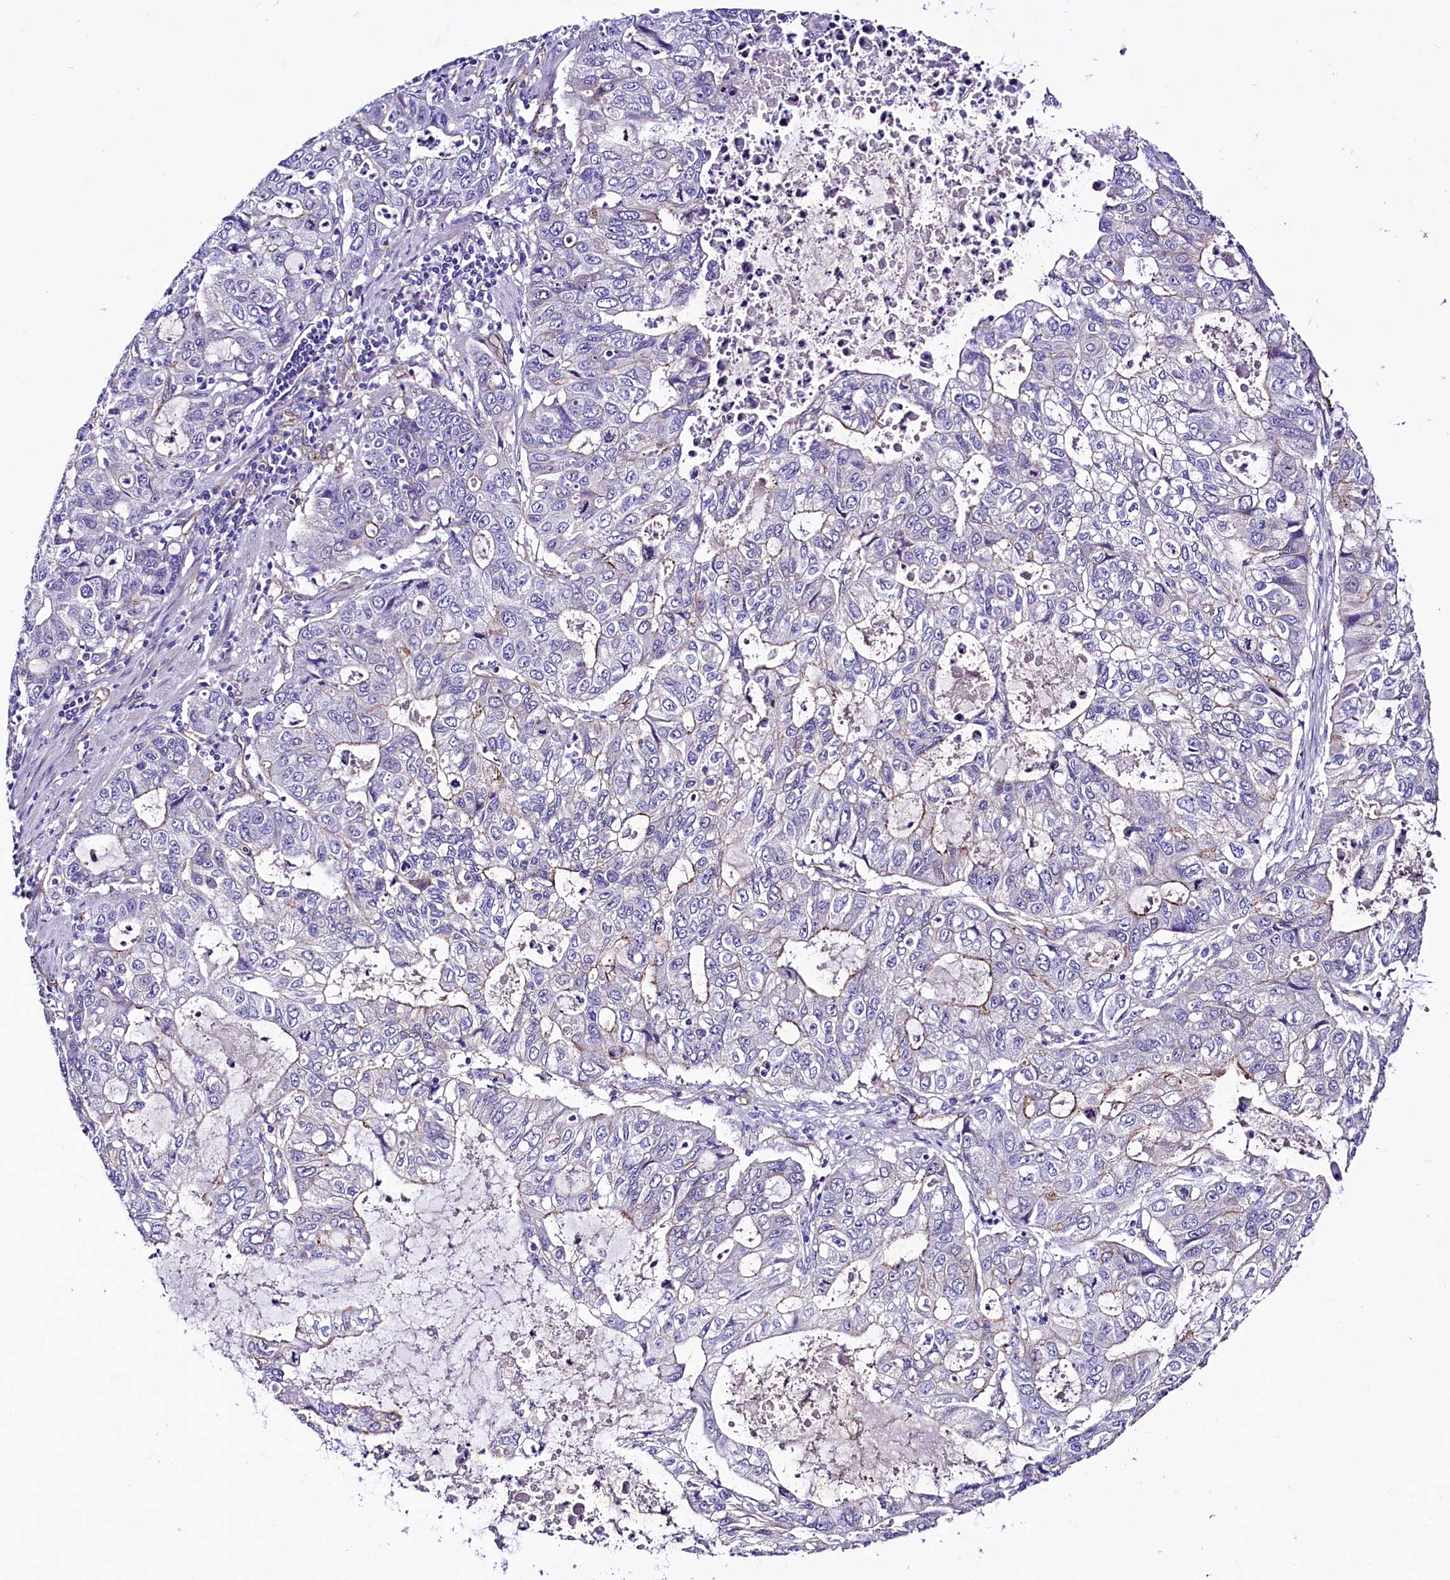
{"staining": {"intensity": "moderate", "quantity": "<25%", "location": "cytoplasmic/membranous"}, "tissue": "stomach cancer", "cell_type": "Tumor cells", "image_type": "cancer", "snomed": [{"axis": "morphology", "description": "Adenocarcinoma, NOS"}, {"axis": "topography", "description": "Stomach, upper"}], "caption": "There is low levels of moderate cytoplasmic/membranous expression in tumor cells of stomach adenocarcinoma, as demonstrated by immunohistochemical staining (brown color).", "gene": "SLF1", "patient": {"sex": "female", "age": 52}}